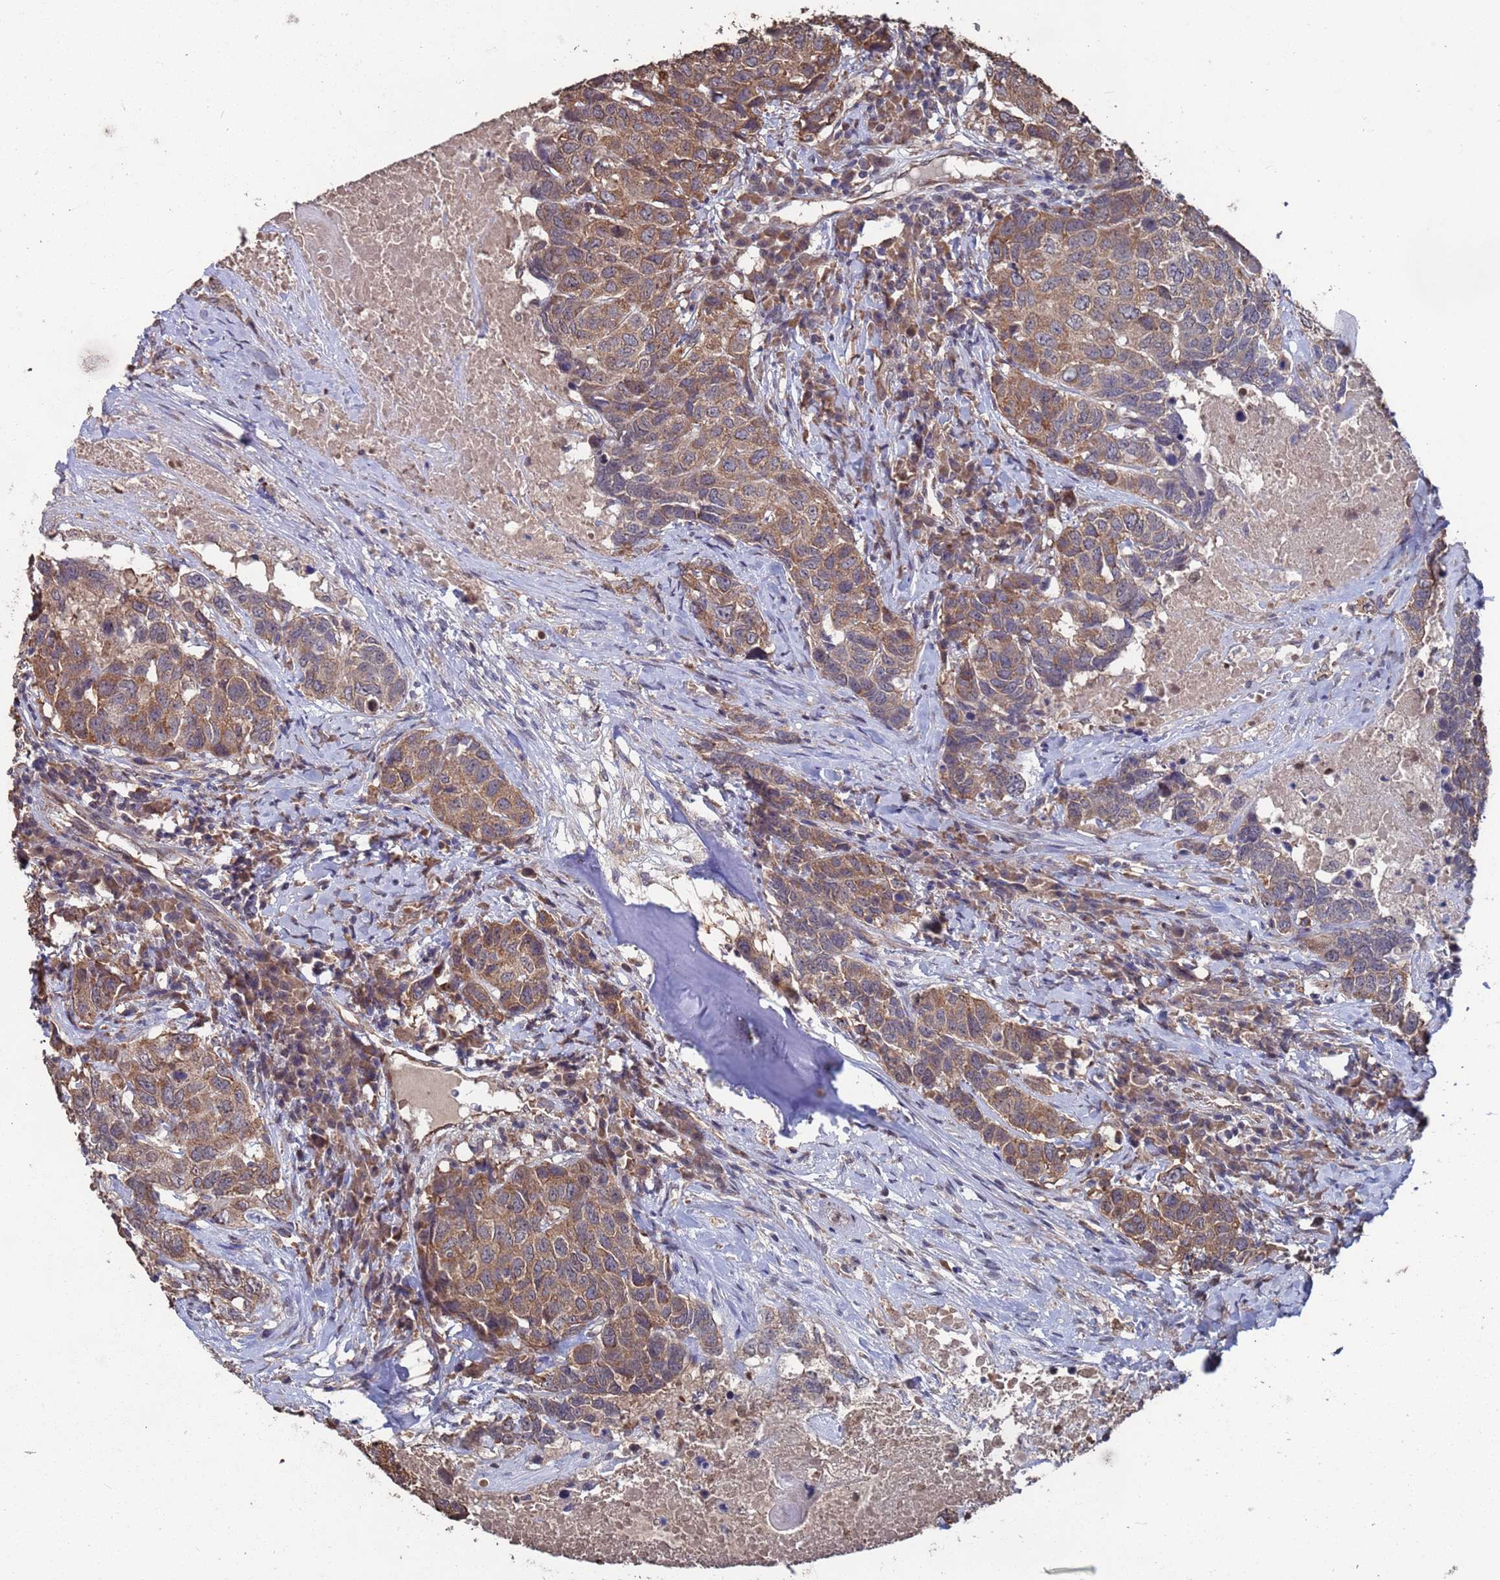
{"staining": {"intensity": "moderate", "quantity": ">75%", "location": "cytoplasmic/membranous"}, "tissue": "head and neck cancer", "cell_type": "Tumor cells", "image_type": "cancer", "snomed": [{"axis": "morphology", "description": "Squamous cell carcinoma, NOS"}, {"axis": "topography", "description": "Head-Neck"}], "caption": "Immunohistochemical staining of squamous cell carcinoma (head and neck) demonstrates moderate cytoplasmic/membranous protein expression in approximately >75% of tumor cells.", "gene": "CFAP119", "patient": {"sex": "male", "age": 66}}